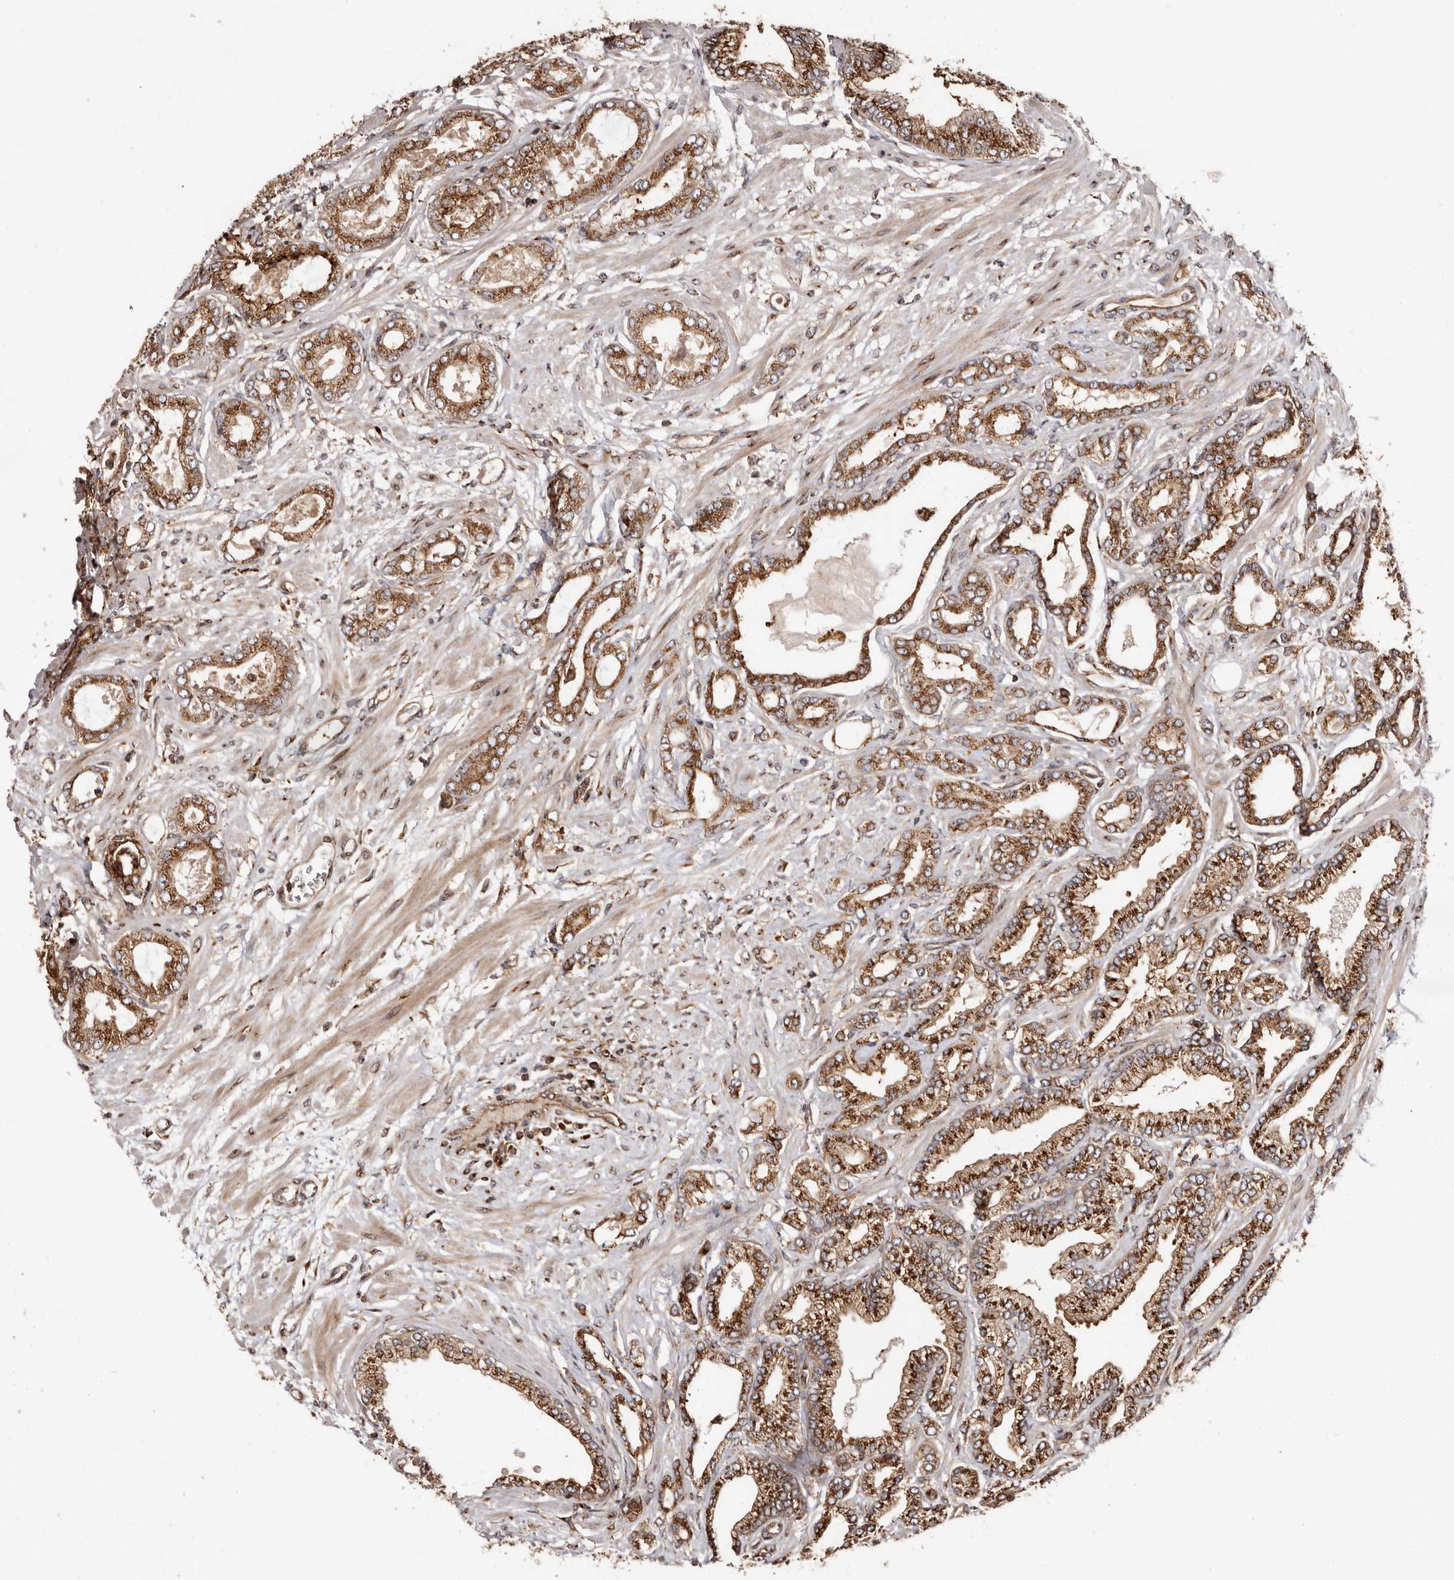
{"staining": {"intensity": "strong", "quantity": ">75%", "location": "cytoplasmic/membranous"}, "tissue": "prostate cancer", "cell_type": "Tumor cells", "image_type": "cancer", "snomed": [{"axis": "morphology", "description": "Adenocarcinoma, Low grade"}, {"axis": "topography", "description": "Prostate"}], "caption": "Prostate cancer stained with a protein marker displays strong staining in tumor cells.", "gene": "GPR27", "patient": {"sex": "male", "age": 63}}